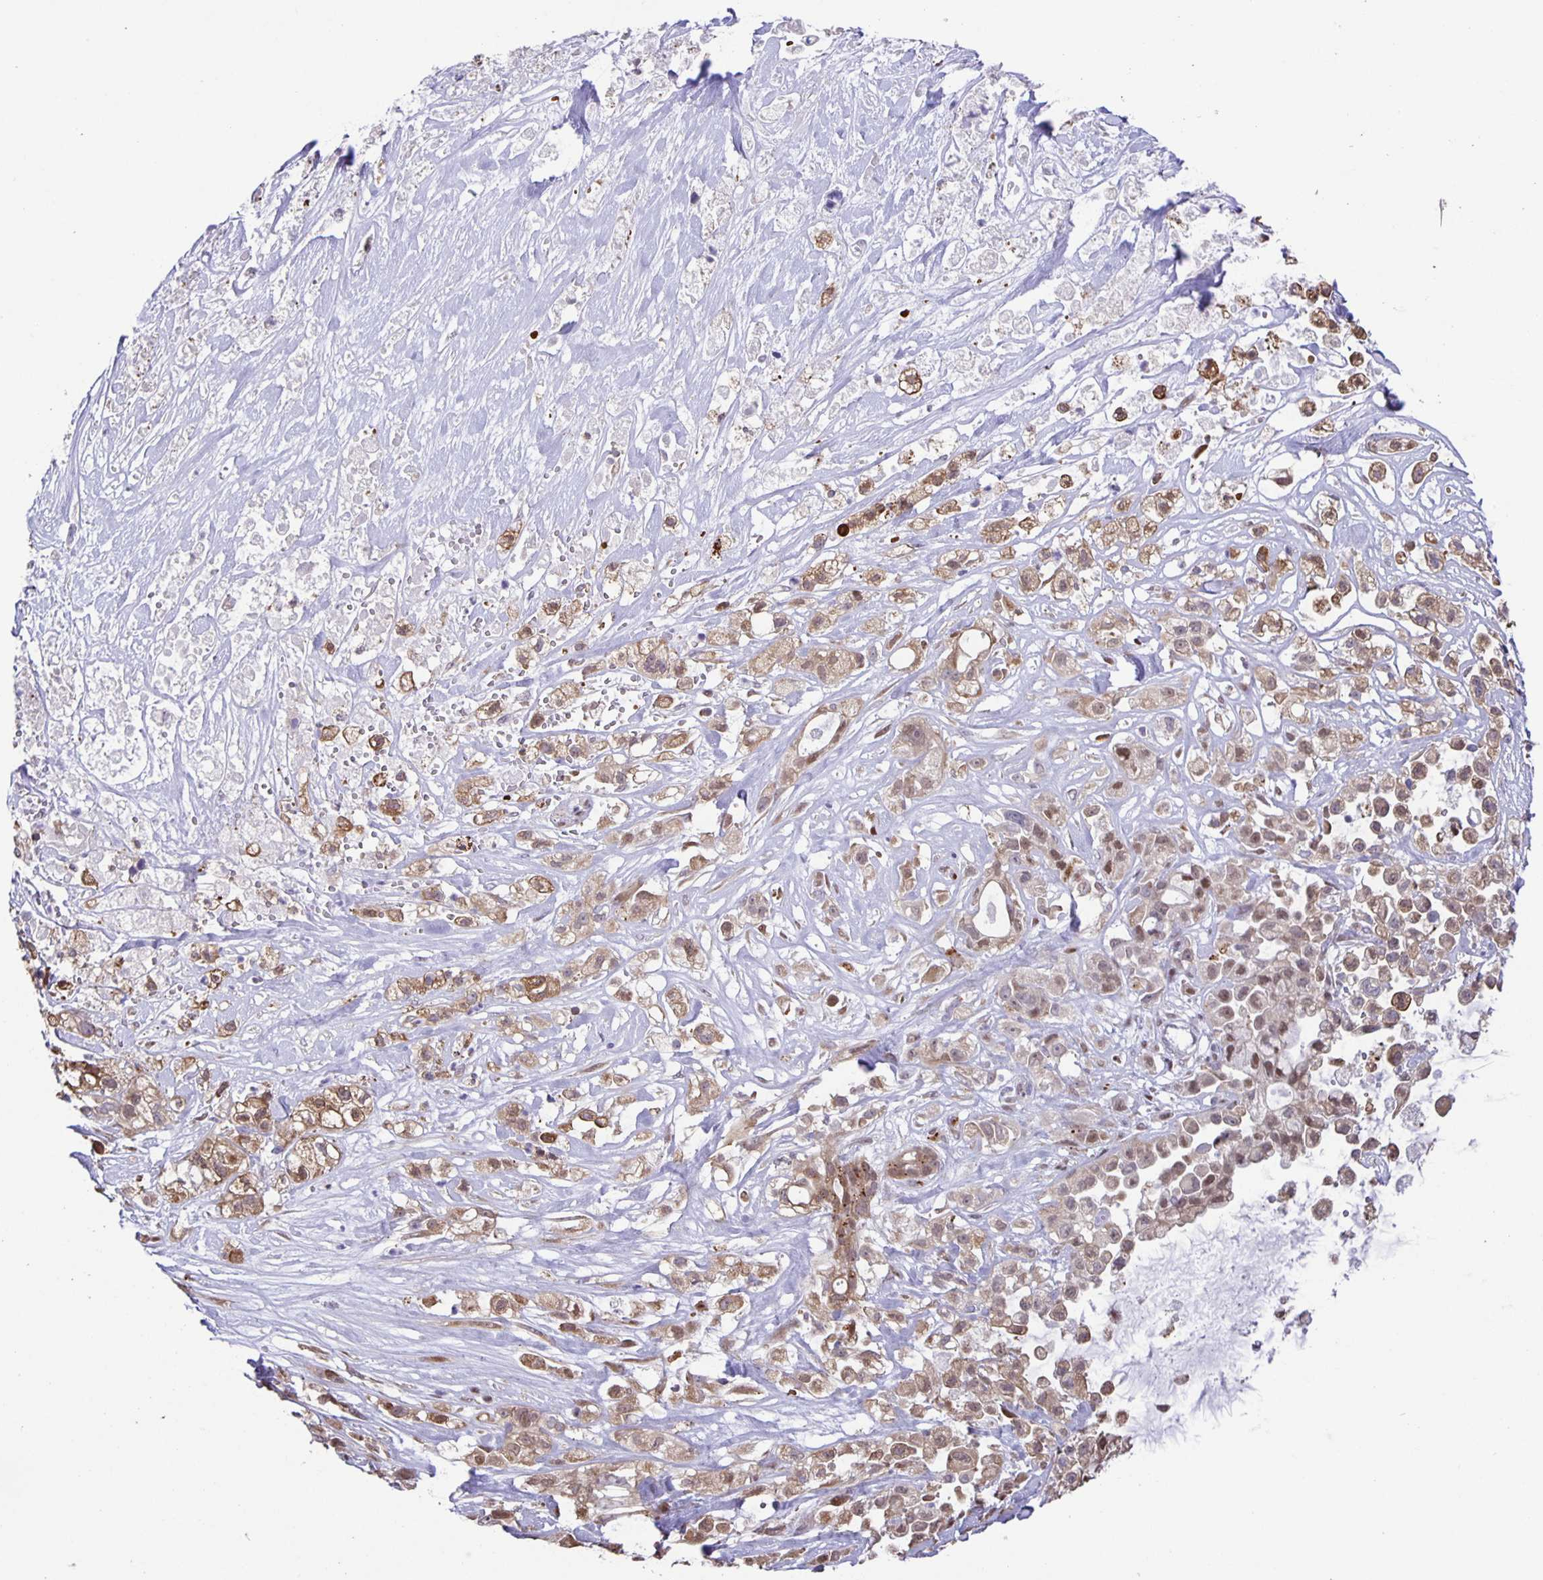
{"staining": {"intensity": "moderate", "quantity": "25%-75%", "location": "cytoplasmic/membranous,nuclear"}, "tissue": "pancreatic cancer", "cell_type": "Tumor cells", "image_type": "cancer", "snomed": [{"axis": "morphology", "description": "Adenocarcinoma, NOS"}, {"axis": "topography", "description": "Pancreas"}], "caption": "There is medium levels of moderate cytoplasmic/membranous and nuclear staining in tumor cells of pancreatic cancer (adenocarcinoma), as demonstrated by immunohistochemical staining (brown color).", "gene": "MAPK12", "patient": {"sex": "male", "age": 44}}